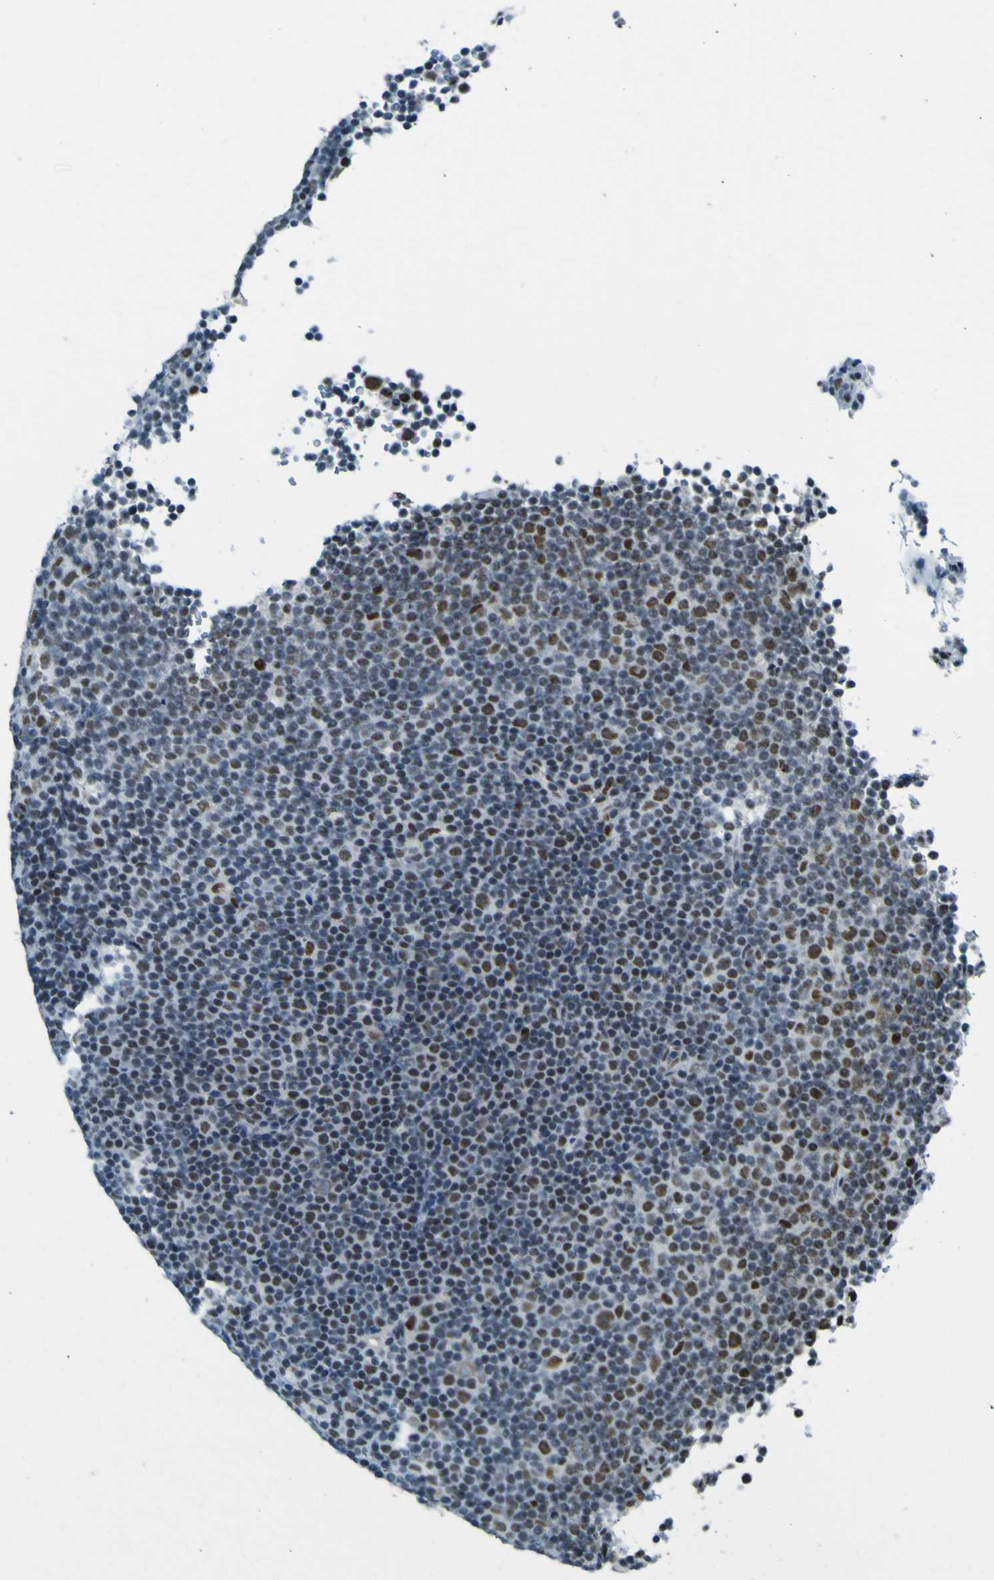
{"staining": {"intensity": "weak", "quantity": "<25%", "location": "nuclear"}, "tissue": "lymphoma", "cell_type": "Tumor cells", "image_type": "cancer", "snomed": [{"axis": "morphology", "description": "Malignant lymphoma, non-Hodgkin's type, Low grade"}, {"axis": "topography", "description": "Lymph node"}], "caption": "This is an immunohistochemistry image of lymphoma. There is no positivity in tumor cells.", "gene": "CEBPG", "patient": {"sex": "female", "age": 67}}